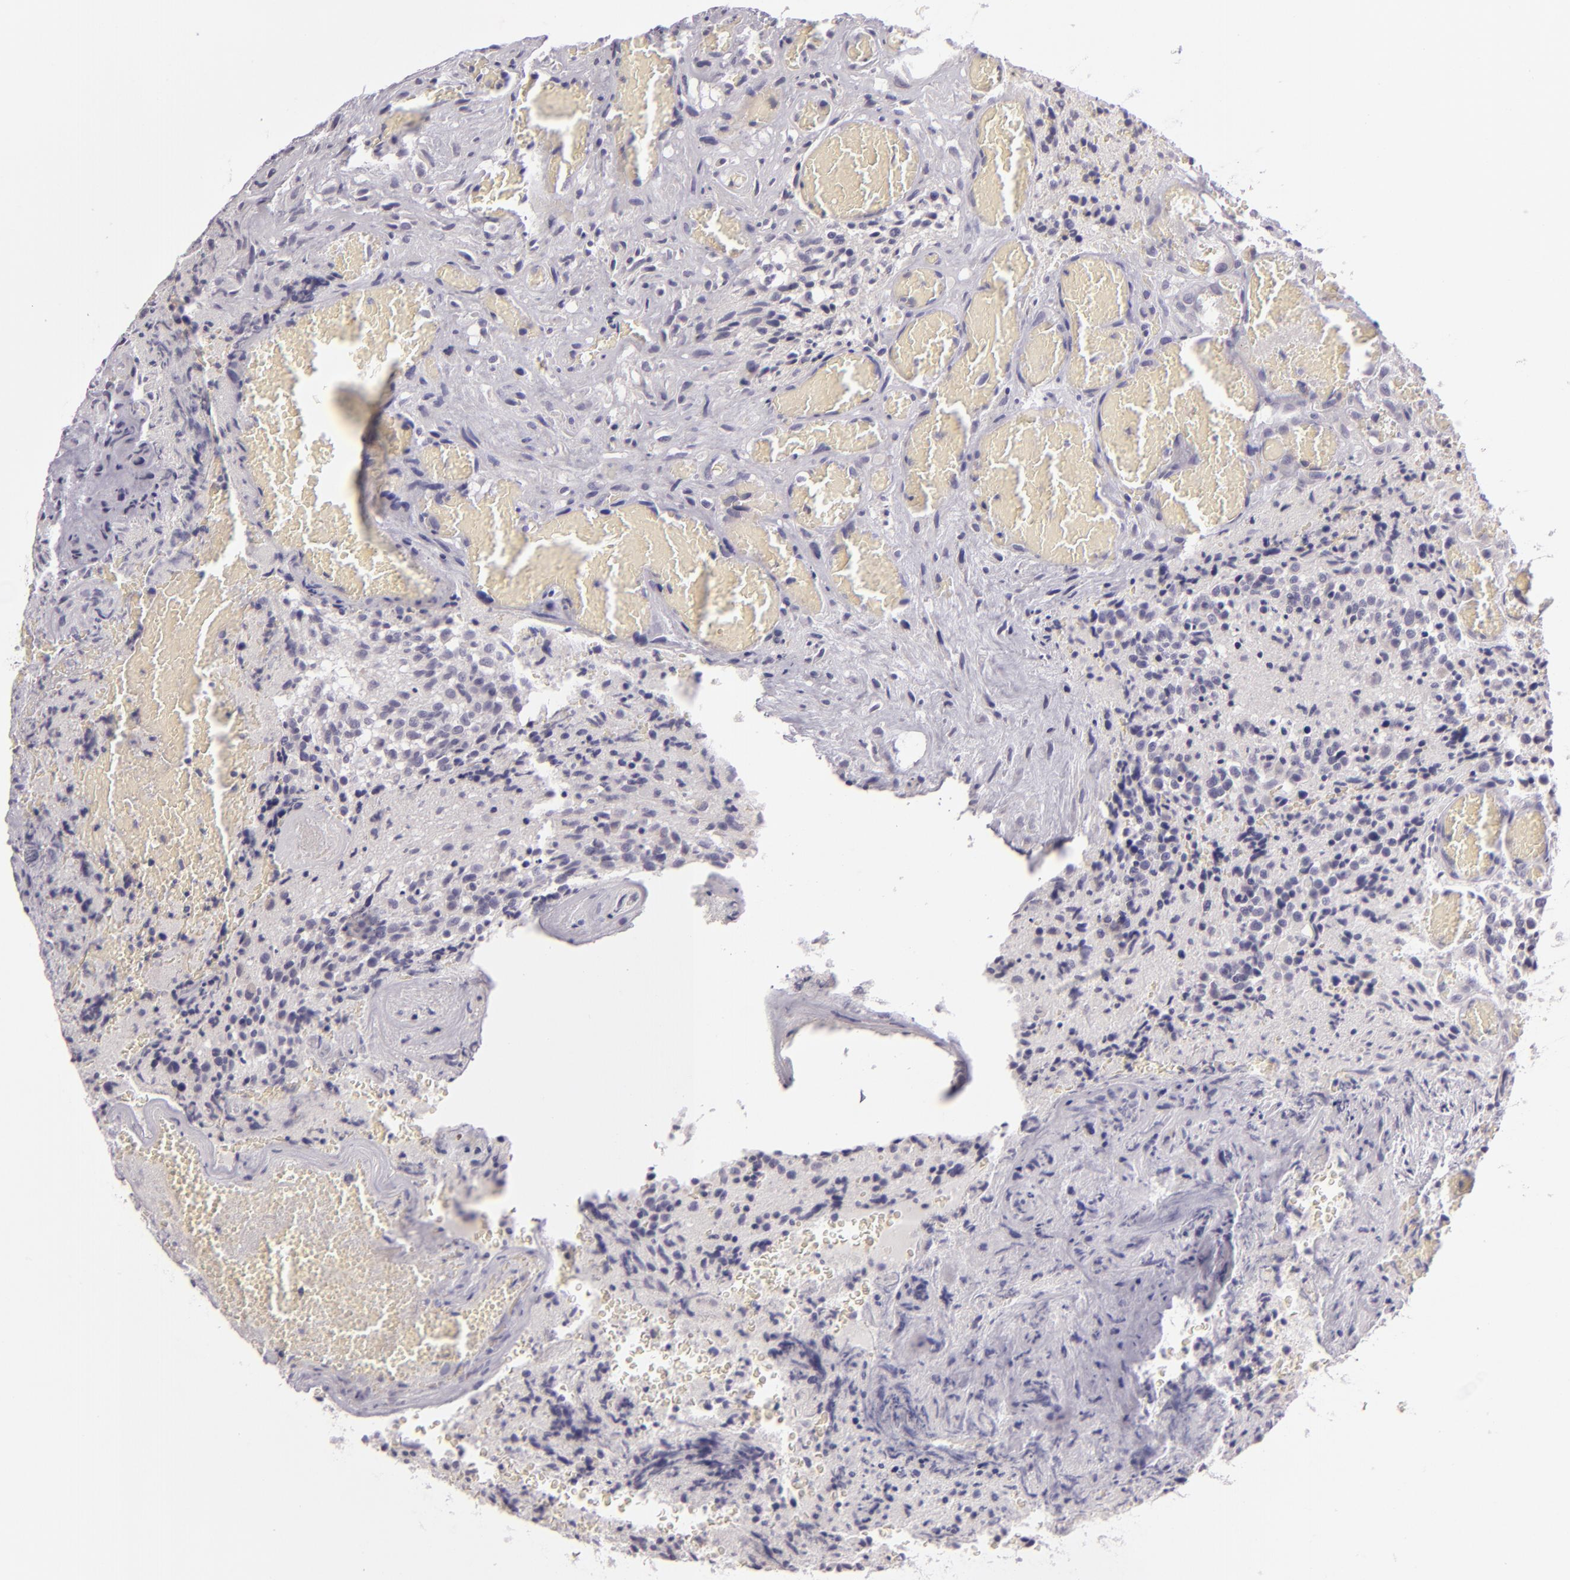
{"staining": {"intensity": "negative", "quantity": "none", "location": "none"}, "tissue": "glioma", "cell_type": "Tumor cells", "image_type": "cancer", "snomed": [{"axis": "morphology", "description": "Glioma, malignant, High grade"}, {"axis": "topography", "description": "Brain"}], "caption": "This is a image of IHC staining of glioma, which shows no expression in tumor cells.", "gene": "EGFL6", "patient": {"sex": "male", "age": 36}}